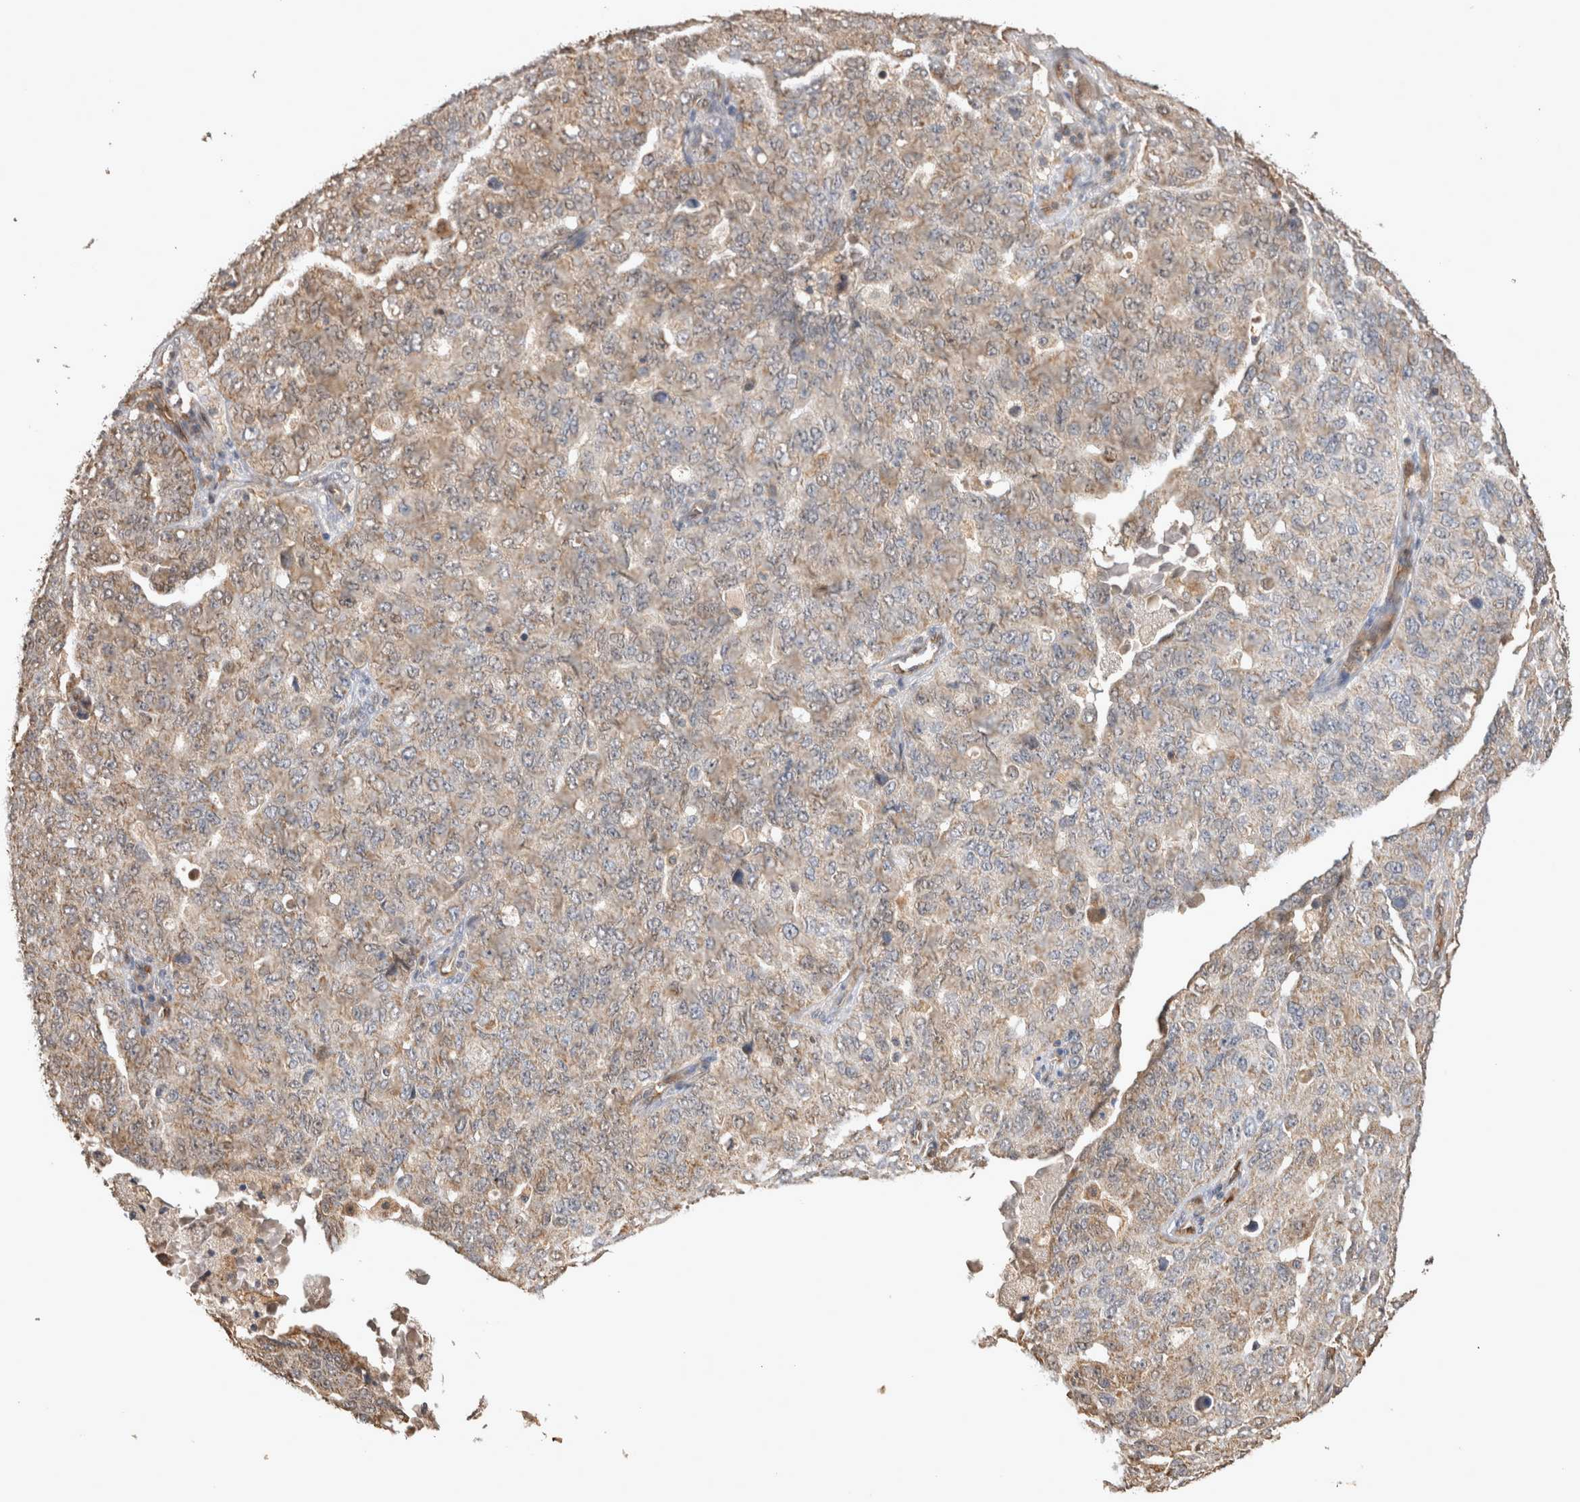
{"staining": {"intensity": "weak", "quantity": ">75%", "location": "cytoplasmic/membranous"}, "tissue": "ovarian cancer", "cell_type": "Tumor cells", "image_type": "cancer", "snomed": [{"axis": "morphology", "description": "Carcinoma, endometroid"}, {"axis": "topography", "description": "Ovary"}], "caption": "Tumor cells show weak cytoplasmic/membranous expression in approximately >75% of cells in ovarian cancer. Nuclei are stained in blue.", "gene": "PREP", "patient": {"sex": "female", "age": 62}}